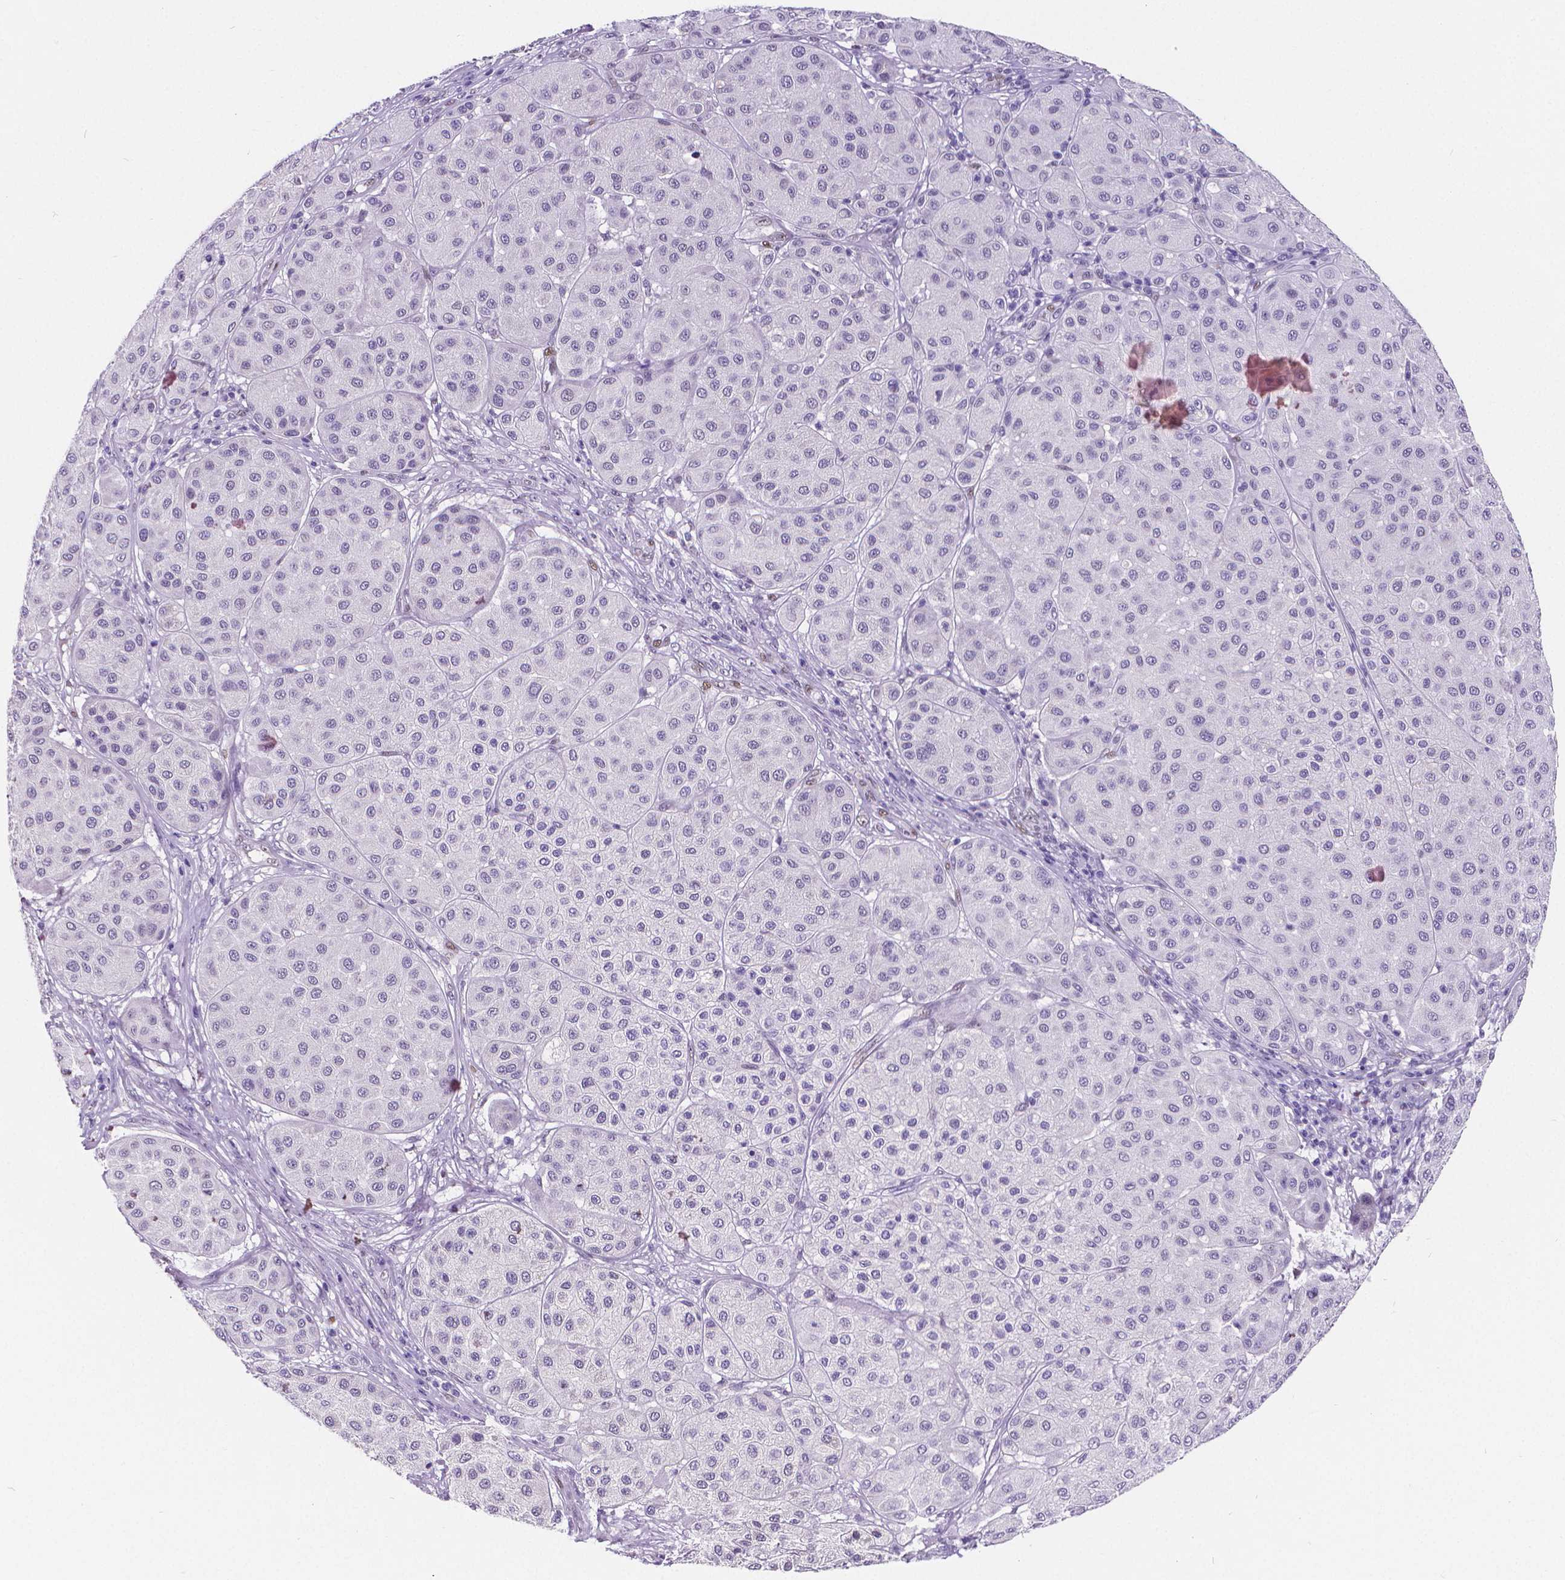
{"staining": {"intensity": "negative", "quantity": "none", "location": "none"}, "tissue": "melanoma", "cell_type": "Tumor cells", "image_type": "cancer", "snomed": [{"axis": "morphology", "description": "Malignant melanoma, Metastatic site"}, {"axis": "topography", "description": "Smooth muscle"}], "caption": "A micrograph of malignant melanoma (metastatic site) stained for a protein displays no brown staining in tumor cells.", "gene": "MEF2C", "patient": {"sex": "male", "age": 41}}